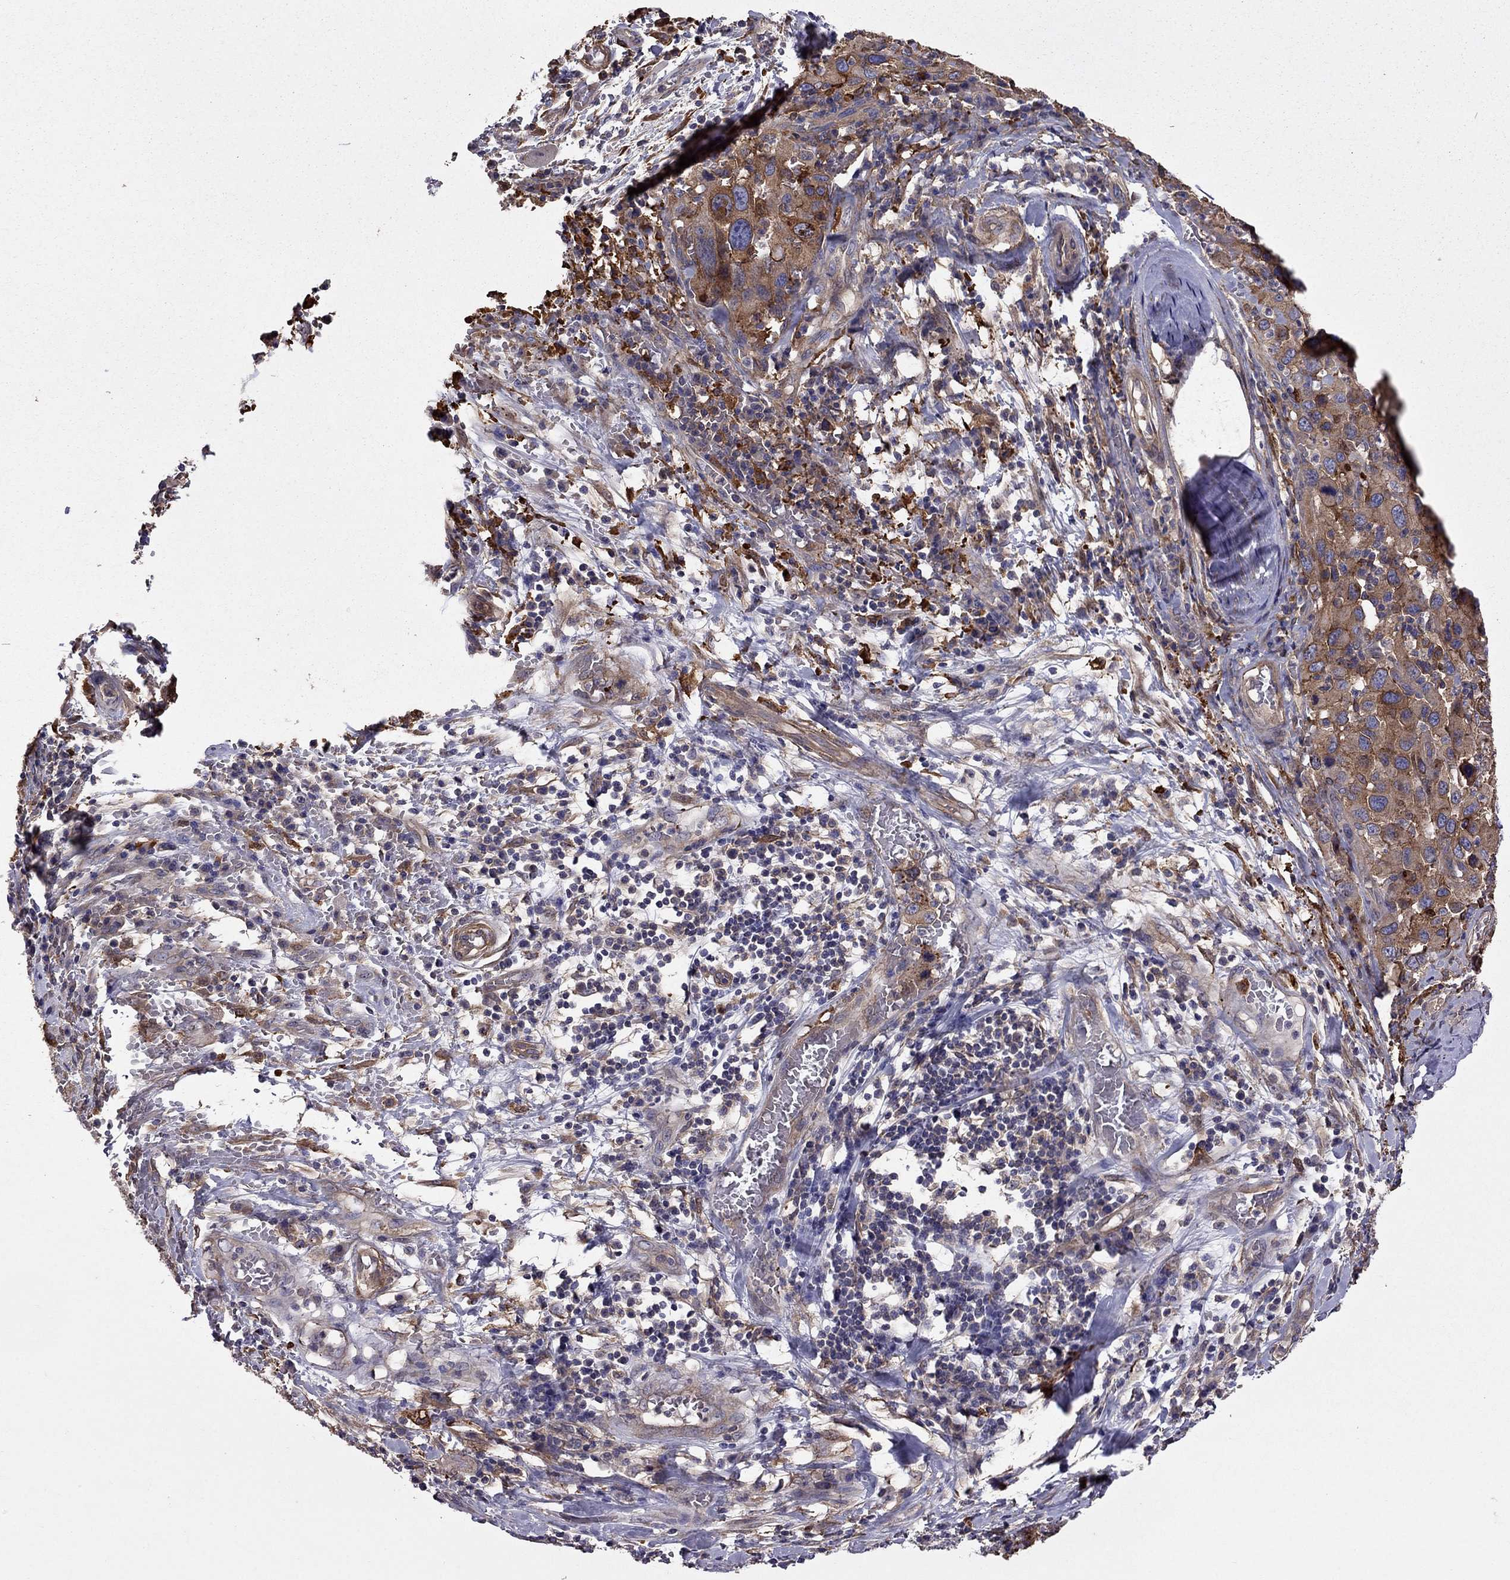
{"staining": {"intensity": "moderate", "quantity": ">75%", "location": "cytoplasmic/membranous"}, "tissue": "melanoma", "cell_type": "Tumor cells", "image_type": "cancer", "snomed": [{"axis": "morphology", "description": "Malignant melanoma, NOS"}, {"axis": "topography", "description": "Skin"}], "caption": "Immunohistochemical staining of human melanoma exhibits medium levels of moderate cytoplasmic/membranous expression in about >75% of tumor cells.", "gene": "ITGB1", "patient": {"sex": "female", "age": 91}}